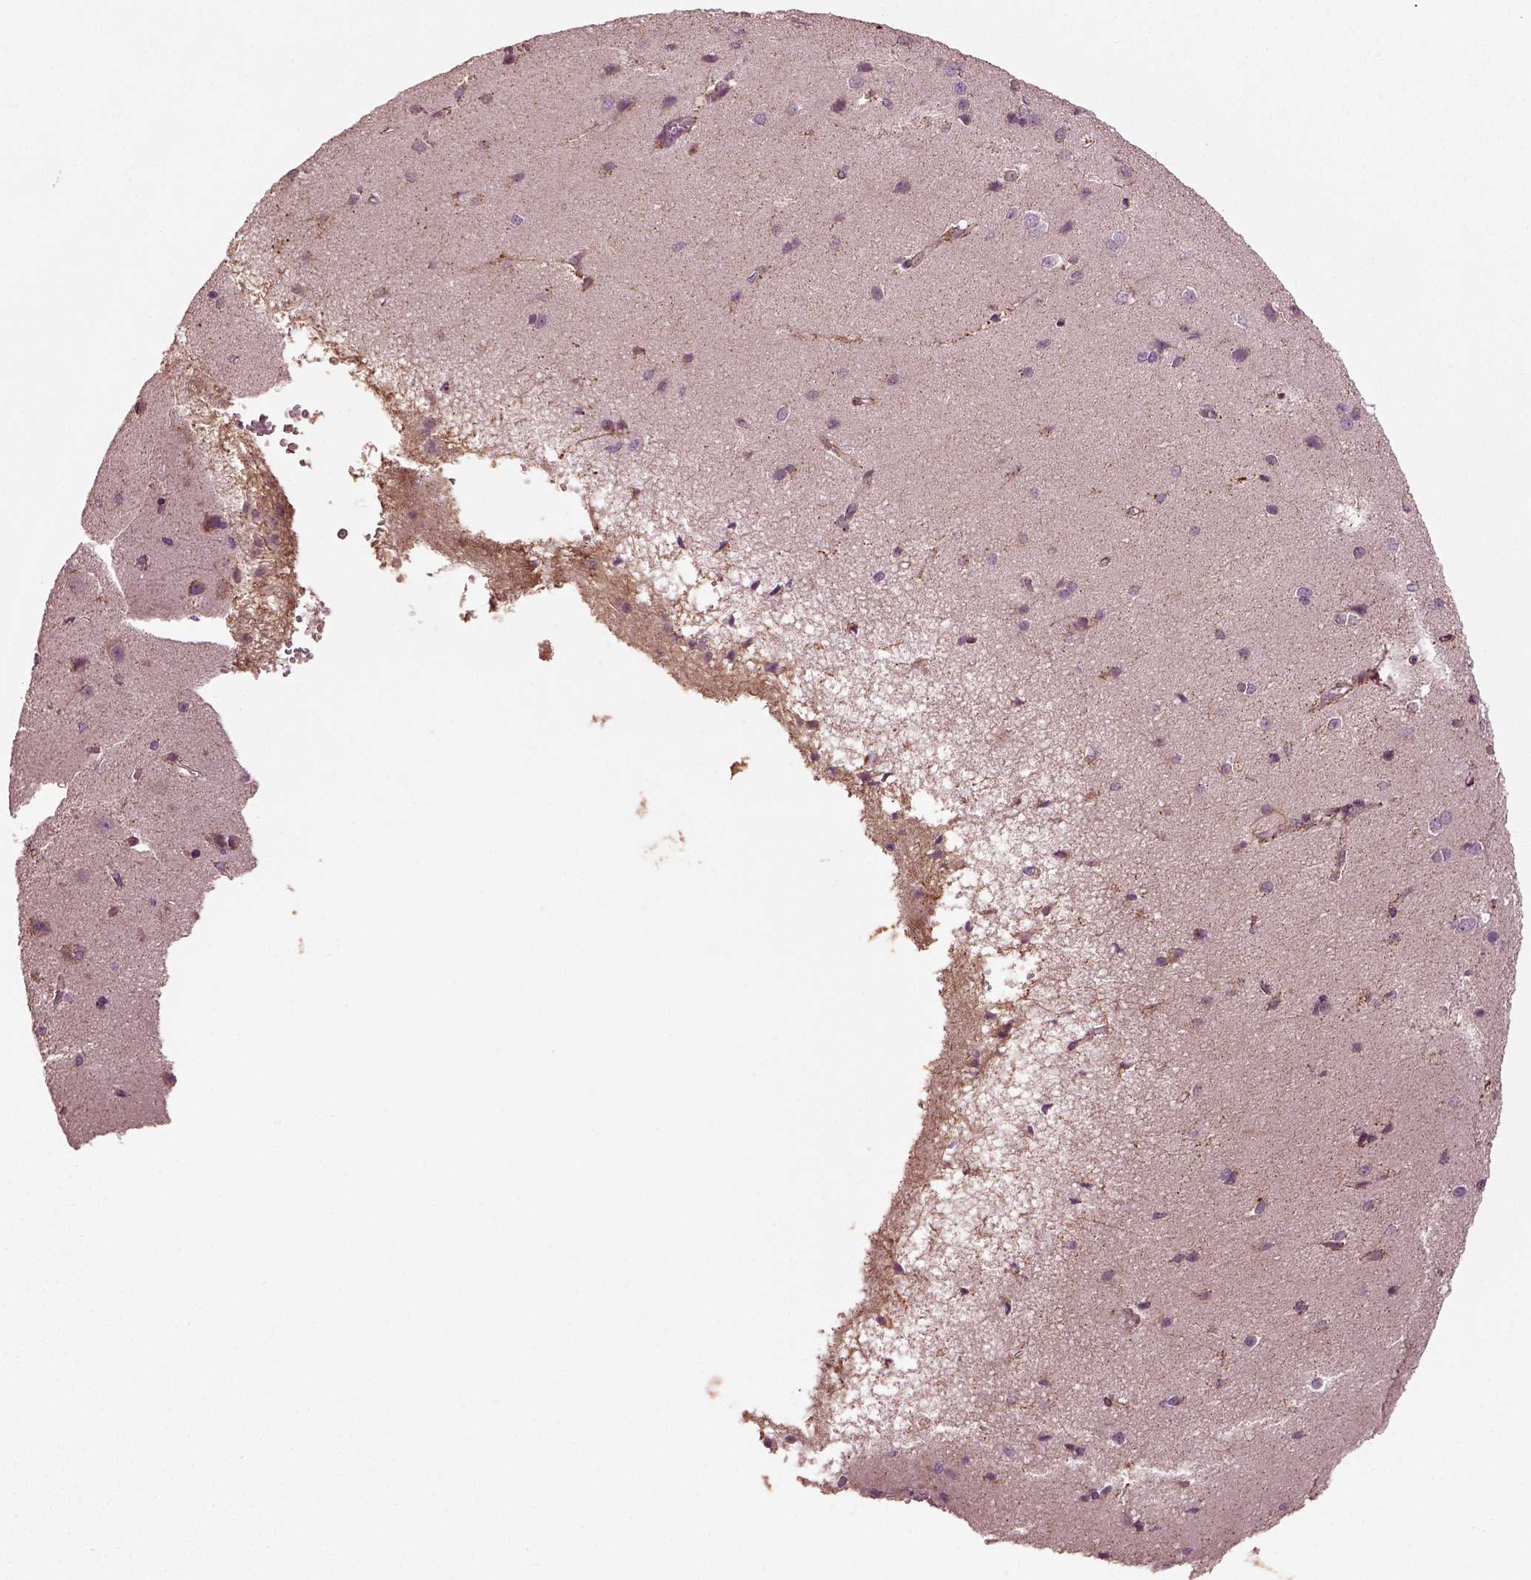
{"staining": {"intensity": "negative", "quantity": "none", "location": "none"}, "tissue": "cerebral cortex", "cell_type": "Endothelial cells", "image_type": "normal", "snomed": [{"axis": "morphology", "description": "Normal tissue, NOS"}, {"axis": "topography", "description": "Cerebral cortex"}], "caption": "A high-resolution micrograph shows immunohistochemistry staining of normal cerebral cortex, which reveals no significant expression in endothelial cells. The staining was performed using DAB (3,3'-diaminobenzidine) to visualize the protein expression in brown, while the nuclei were stained in blue with hematoxylin (Magnification: 20x).", "gene": "ERV3", "patient": {"sex": "male", "age": 37}}